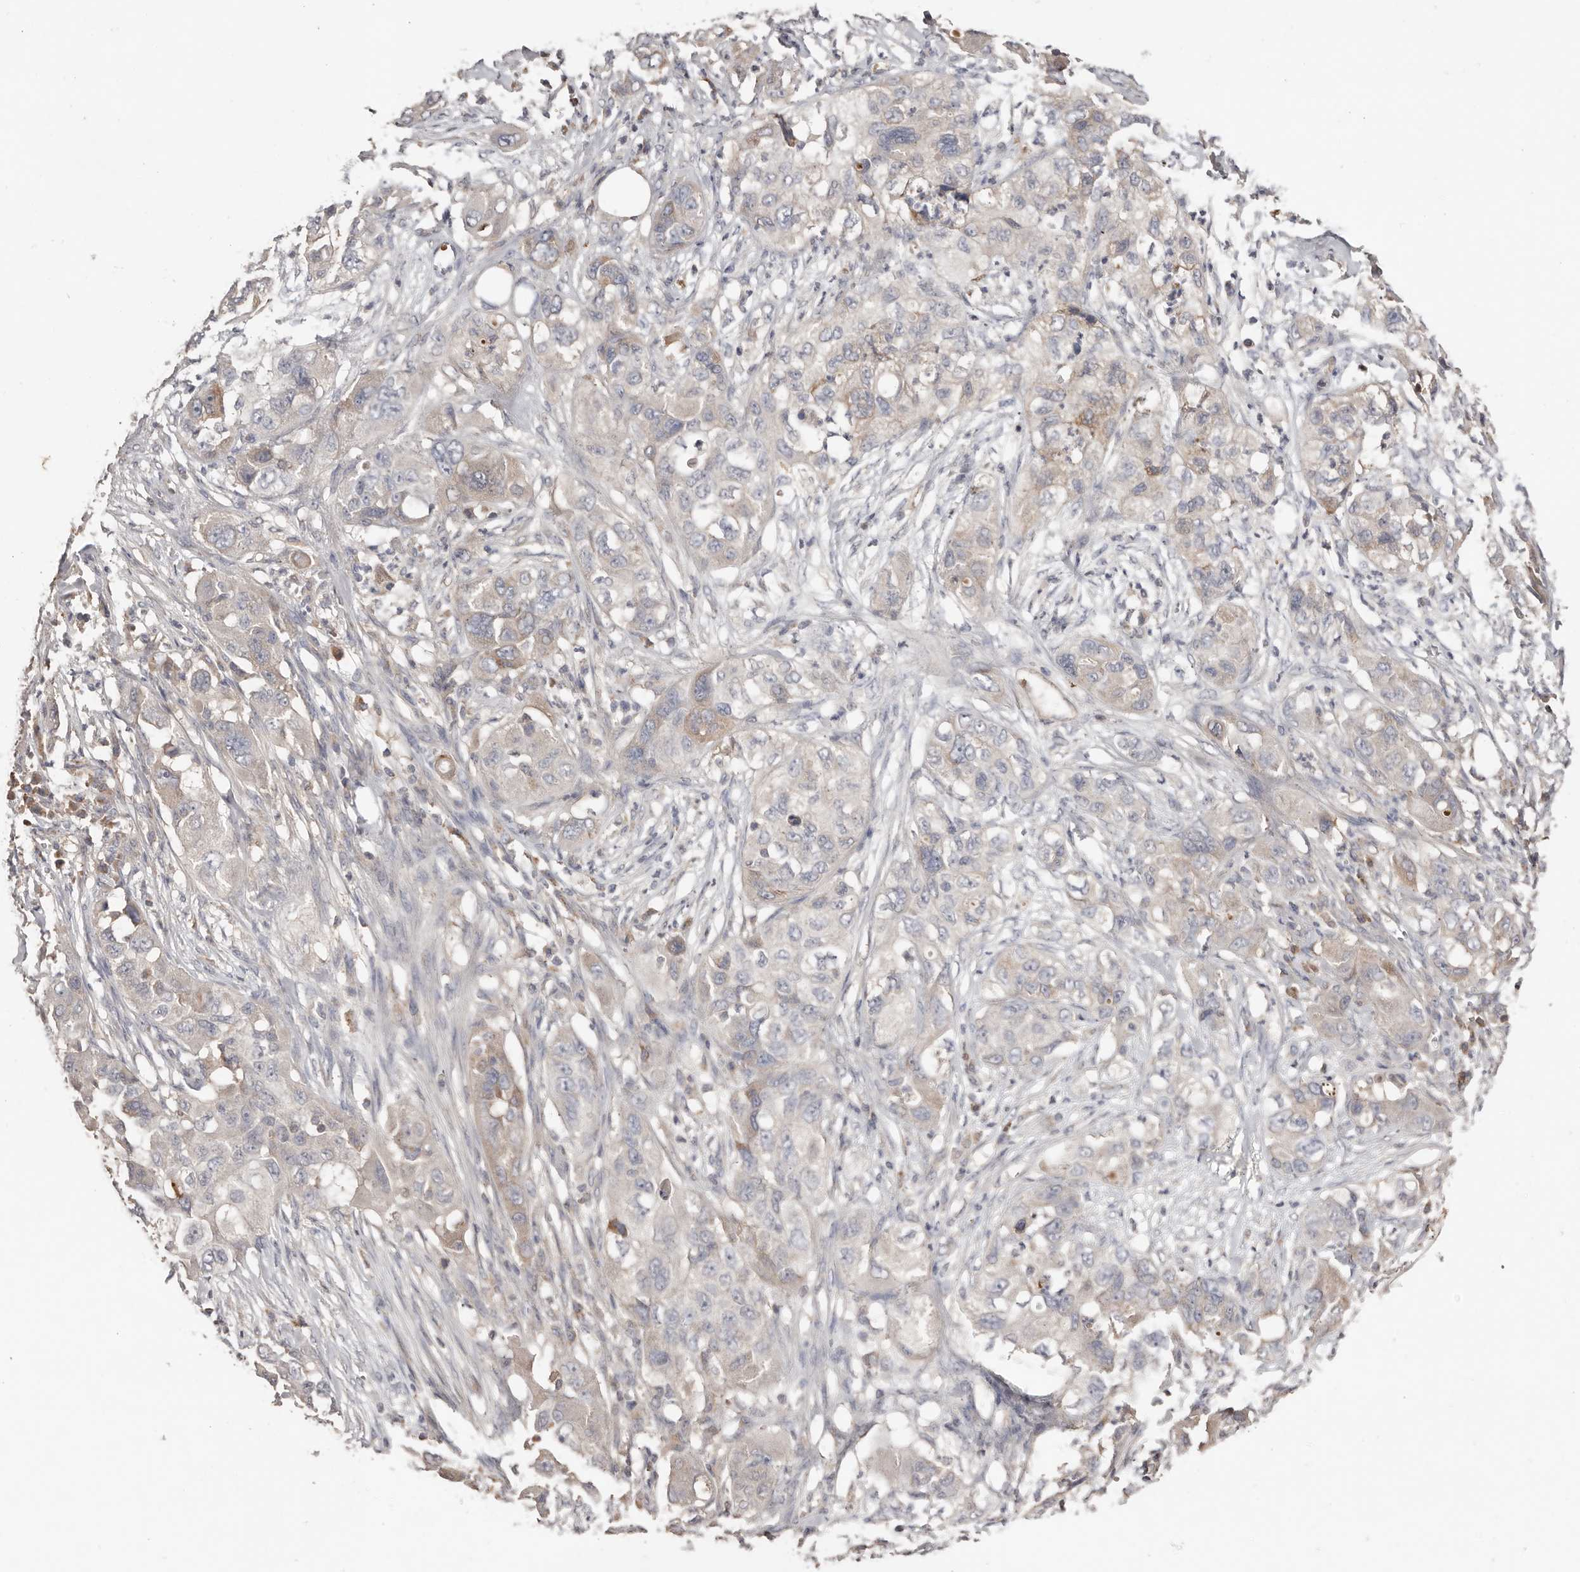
{"staining": {"intensity": "weak", "quantity": "<25%", "location": "cytoplasmic/membranous"}, "tissue": "pancreatic cancer", "cell_type": "Tumor cells", "image_type": "cancer", "snomed": [{"axis": "morphology", "description": "Adenocarcinoma, NOS"}, {"axis": "topography", "description": "Pancreas"}], "caption": "Pancreatic adenocarcinoma stained for a protein using immunohistochemistry (IHC) displays no expression tumor cells.", "gene": "SLC39A2", "patient": {"sex": "female", "age": 78}}